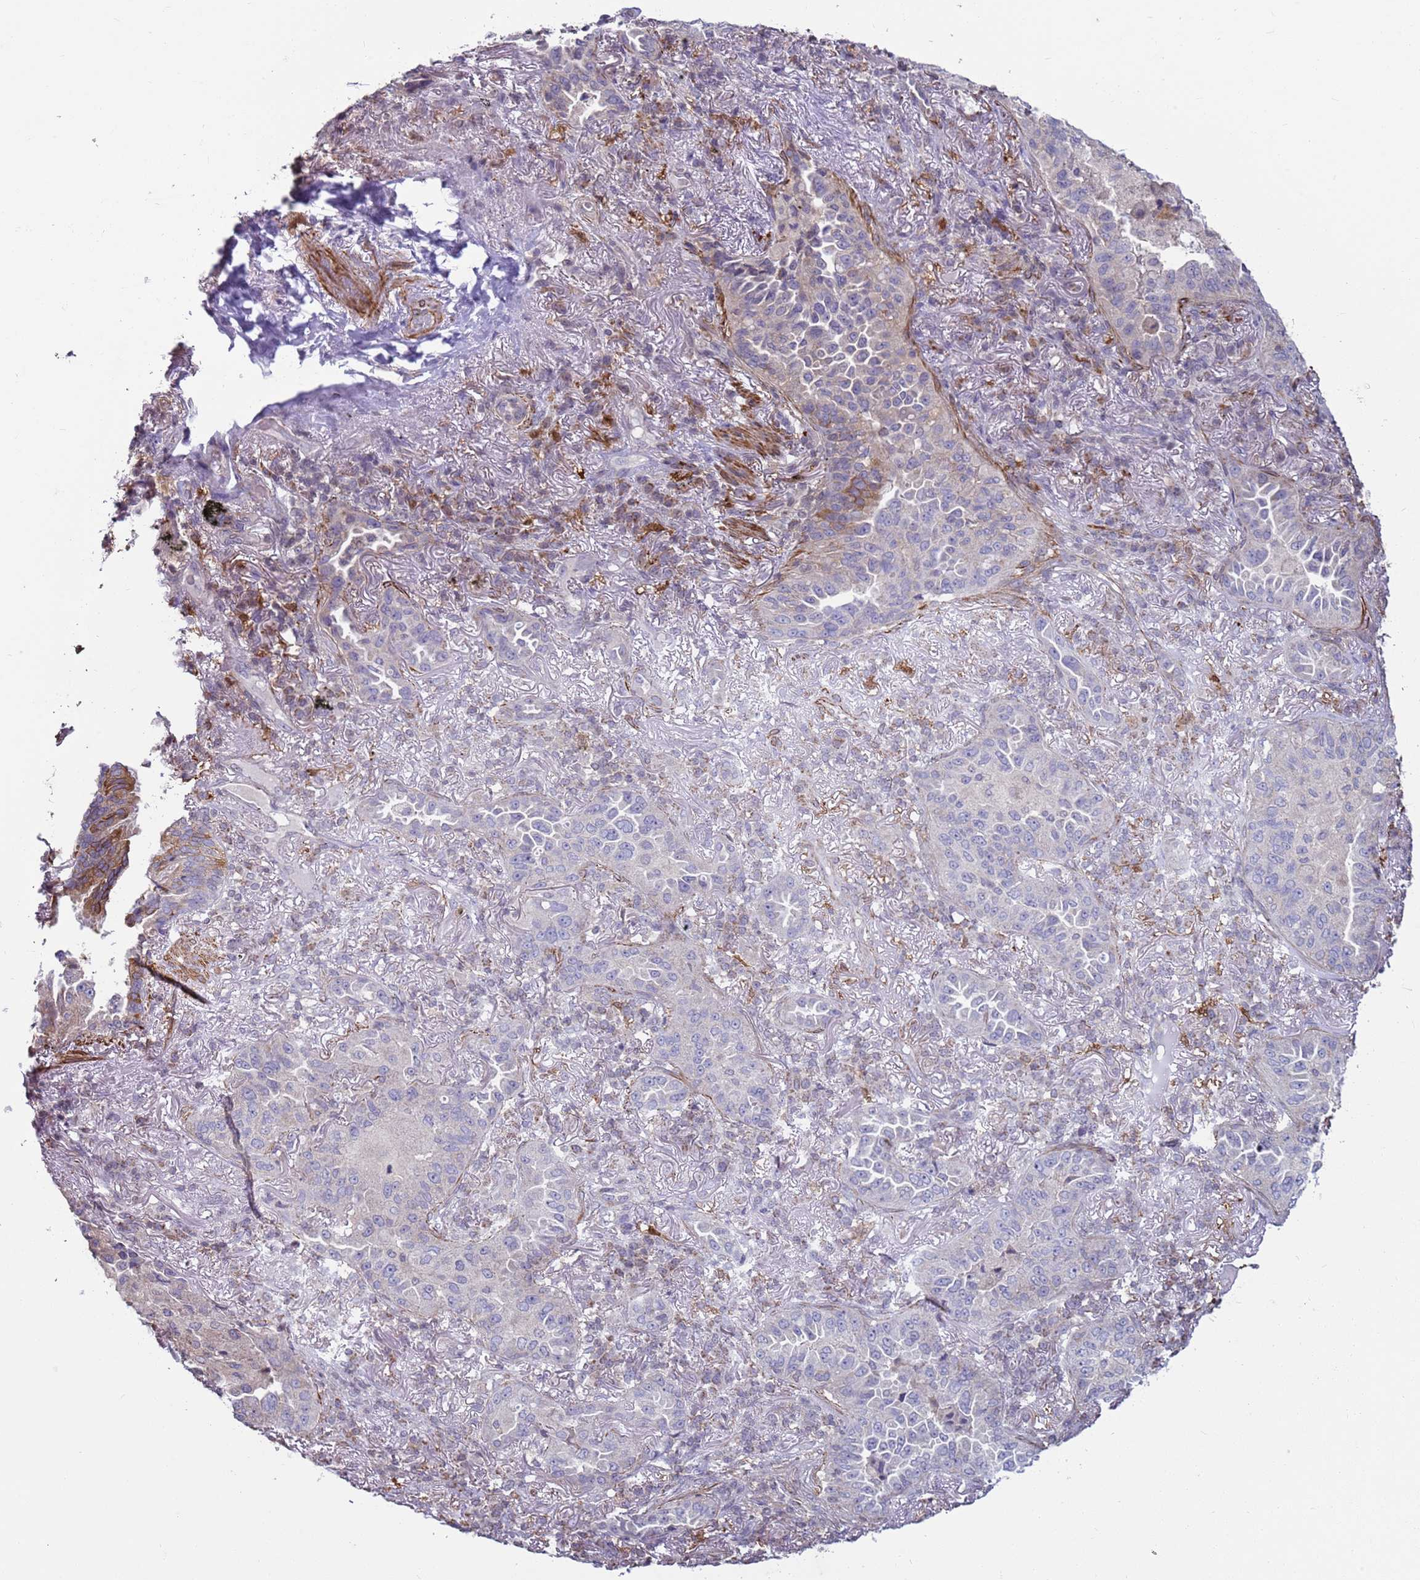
{"staining": {"intensity": "negative", "quantity": "none", "location": "none"}, "tissue": "lung cancer", "cell_type": "Tumor cells", "image_type": "cancer", "snomed": [{"axis": "morphology", "description": "Adenocarcinoma, NOS"}, {"axis": "topography", "description": "Lung"}], "caption": "Immunohistochemical staining of lung cancer shows no significant staining in tumor cells.", "gene": "SNAPC4", "patient": {"sex": "female", "age": 69}}